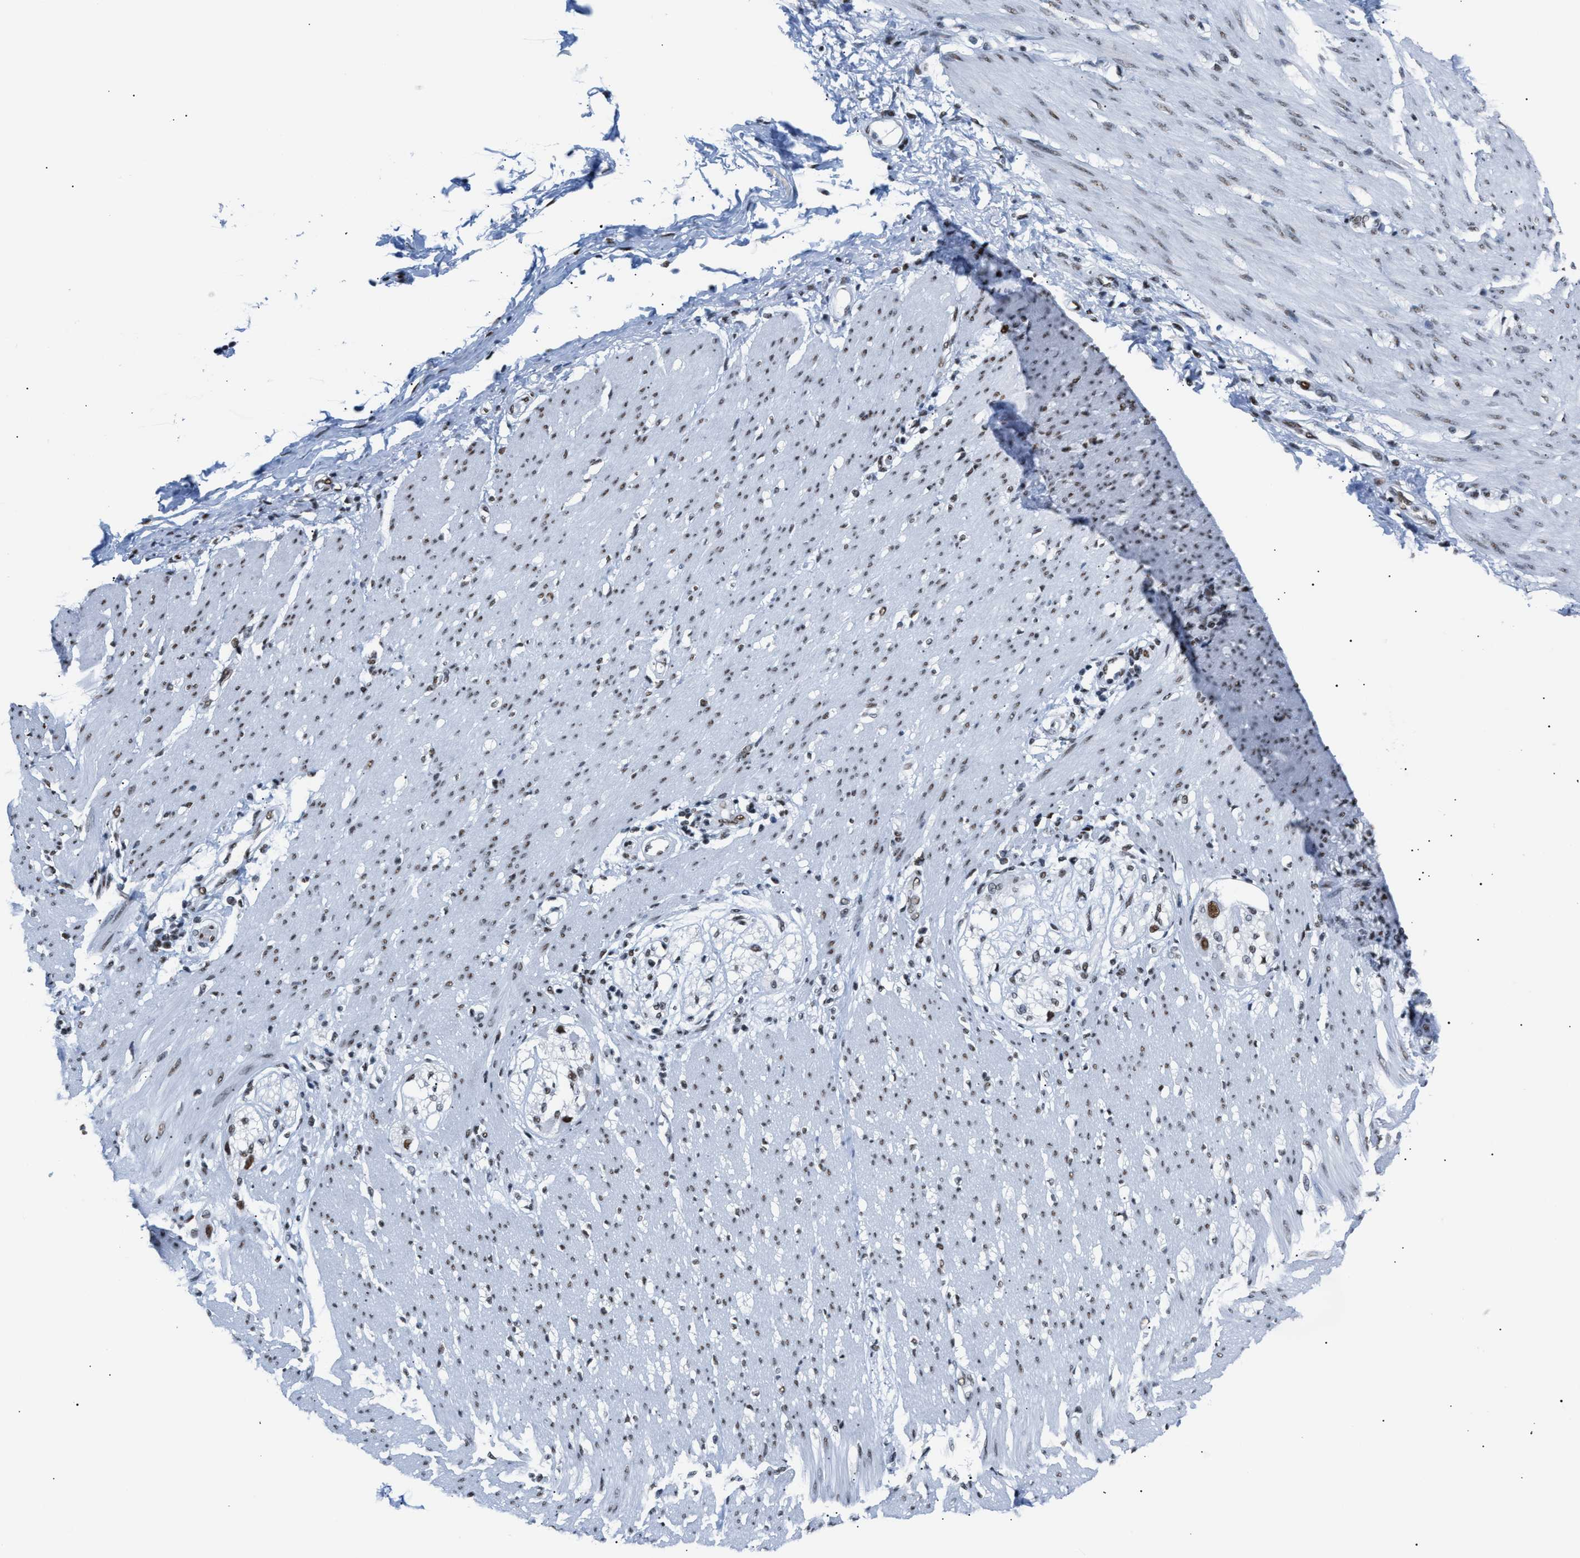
{"staining": {"intensity": "negative", "quantity": "none", "location": "none"}, "tissue": "adipose tissue", "cell_type": "Adipocytes", "image_type": "normal", "snomed": [{"axis": "morphology", "description": "Normal tissue, NOS"}, {"axis": "morphology", "description": "Adenocarcinoma, NOS"}, {"axis": "topography", "description": "Colon"}, {"axis": "topography", "description": "Peripheral nerve tissue"}], "caption": "The histopathology image reveals no staining of adipocytes in unremarkable adipose tissue.", "gene": "CCAR2", "patient": {"sex": "male", "age": 14}}